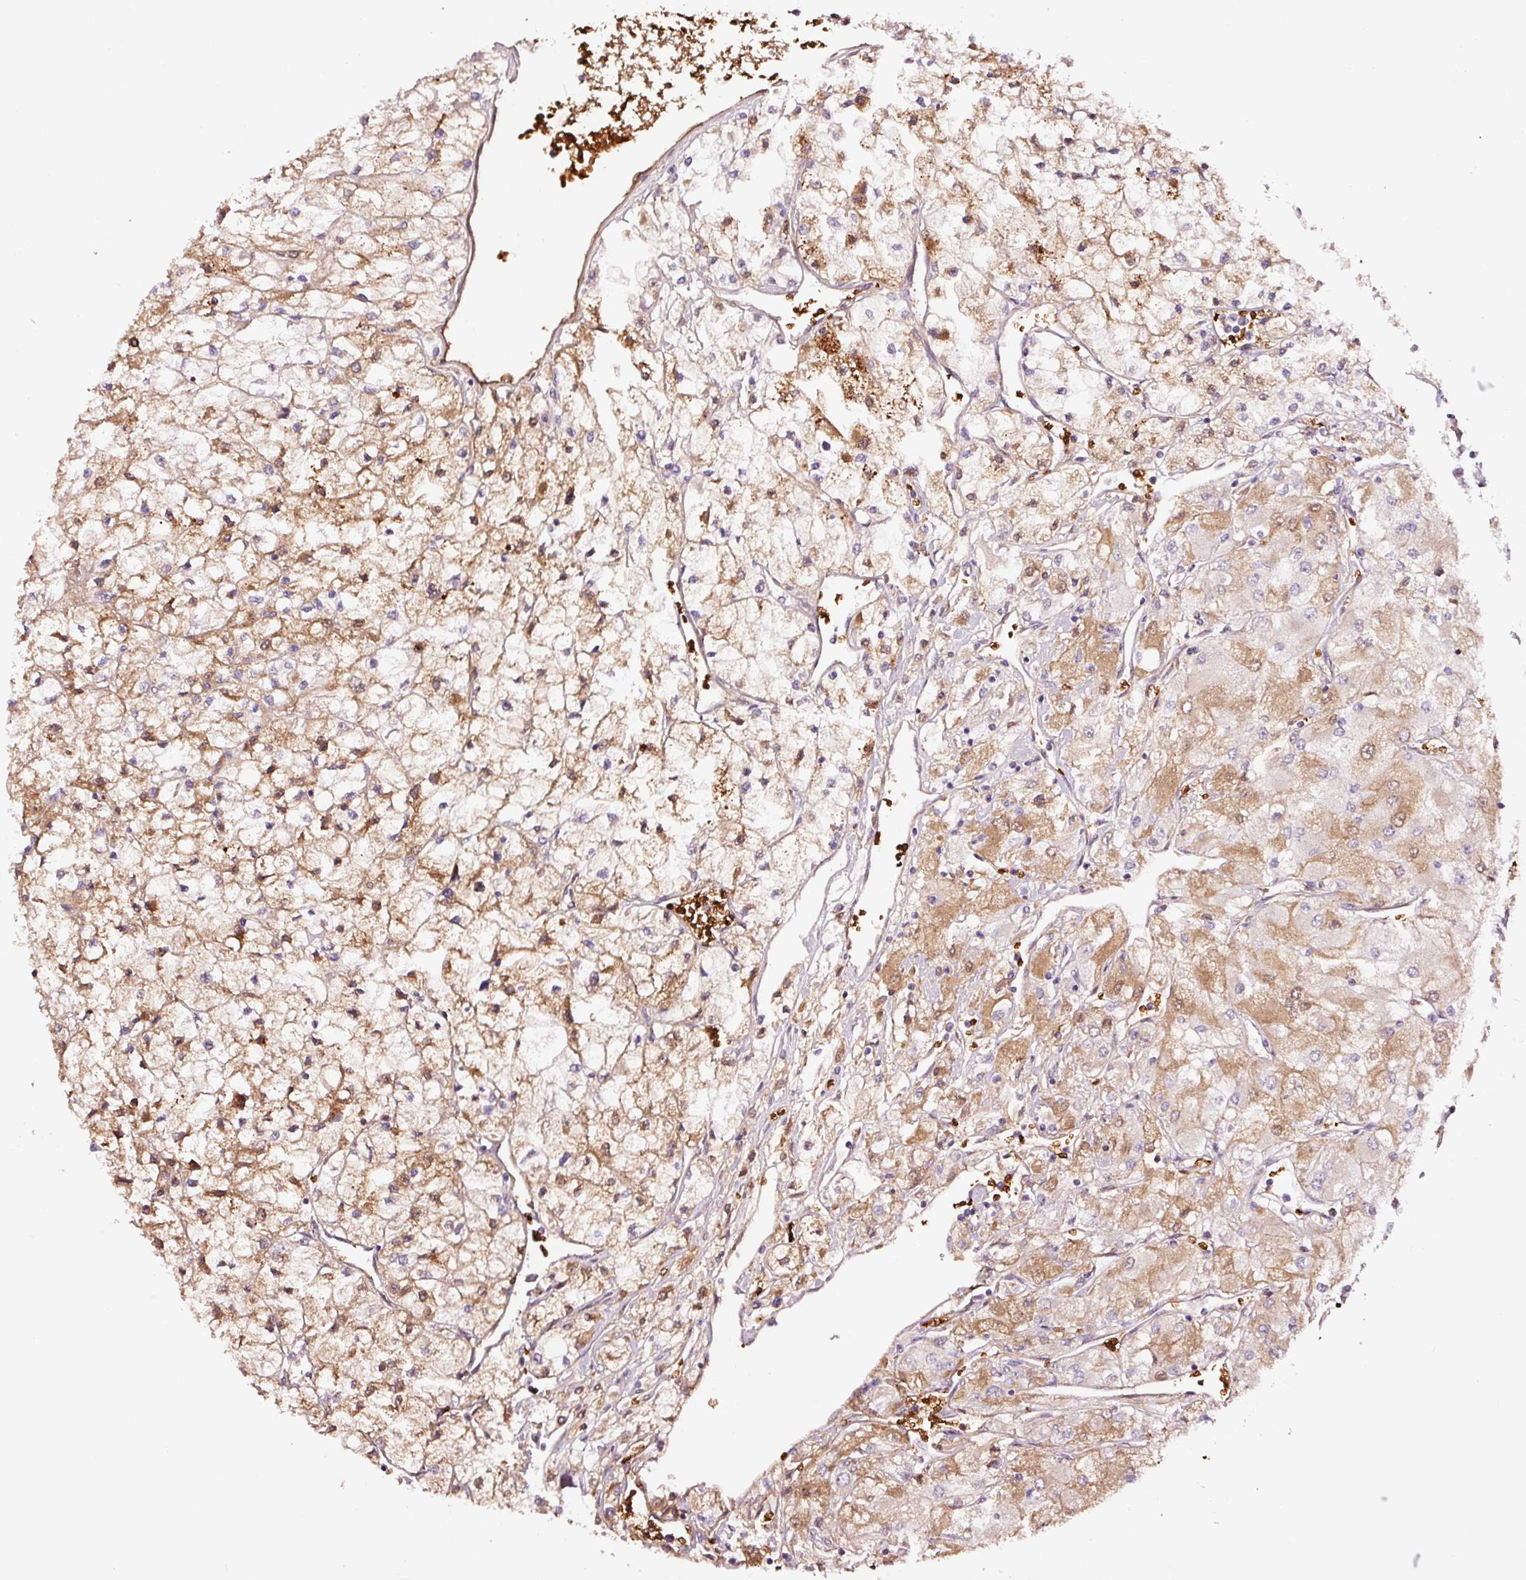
{"staining": {"intensity": "moderate", "quantity": ">75%", "location": "cytoplasmic/membranous"}, "tissue": "renal cancer", "cell_type": "Tumor cells", "image_type": "cancer", "snomed": [{"axis": "morphology", "description": "Adenocarcinoma, NOS"}, {"axis": "topography", "description": "Kidney"}], "caption": "Protein analysis of renal cancer tissue shows moderate cytoplasmic/membranous staining in approximately >75% of tumor cells.", "gene": "PGLYRP2", "patient": {"sex": "male", "age": 80}}